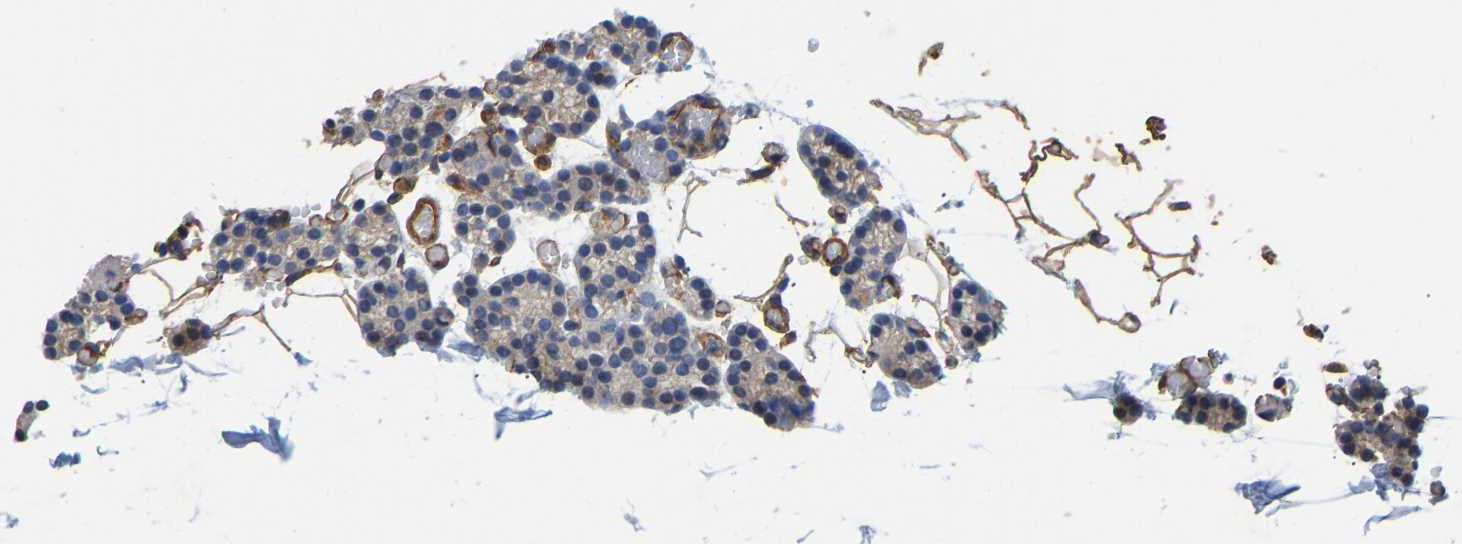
{"staining": {"intensity": "negative", "quantity": "none", "location": "none"}, "tissue": "parathyroid gland", "cell_type": "Glandular cells", "image_type": "normal", "snomed": [{"axis": "morphology", "description": "Normal tissue, NOS"}, {"axis": "morphology", "description": "Adenoma, NOS"}, {"axis": "topography", "description": "Parathyroid gland"}], "caption": "A photomicrograph of parathyroid gland stained for a protein demonstrates no brown staining in glandular cells. (DAB IHC with hematoxylin counter stain).", "gene": "ELMO2", "patient": {"sex": "female", "age": 58}}